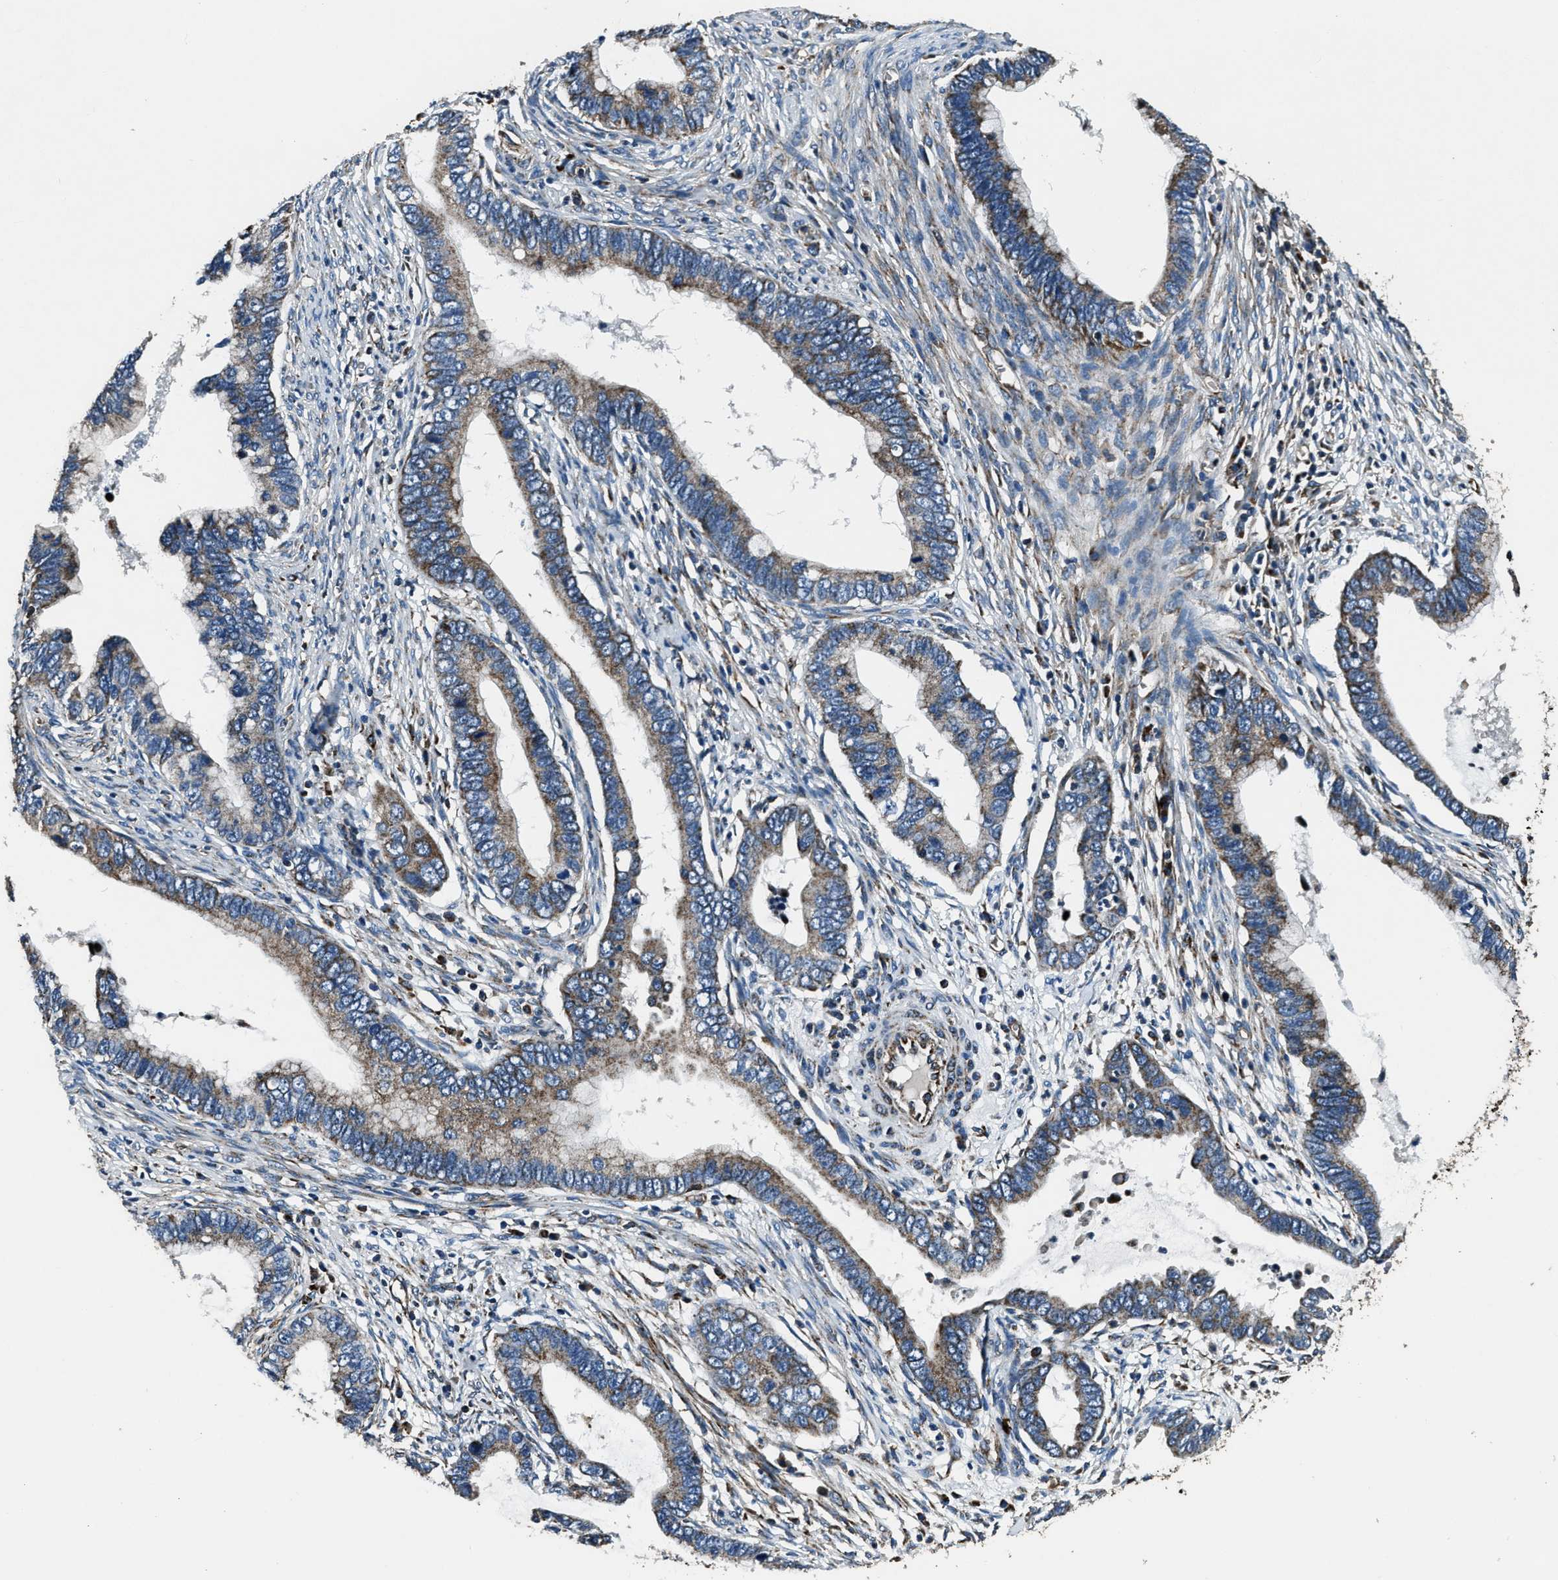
{"staining": {"intensity": "moderate", "quantity": ">75%", "location": "cytoplasmic/membranous"}, "tissue": "cervical cancer", "cell_type": "Tumor cells", "image_type": "cancer", "snomed": [{"axis": "morphology", "description": "Adenocarcinoma, NOS"}, {"axis": "topography", "description": "Cervix"}], "caption": "Immunohistochemical staining of cervical adenocarcinoma shows moderate cytoplasmic/membranous protein expression in about >75% of tumor cells.", "gene": "OGDH", "patient": {"sex": "female", "age": 44}}